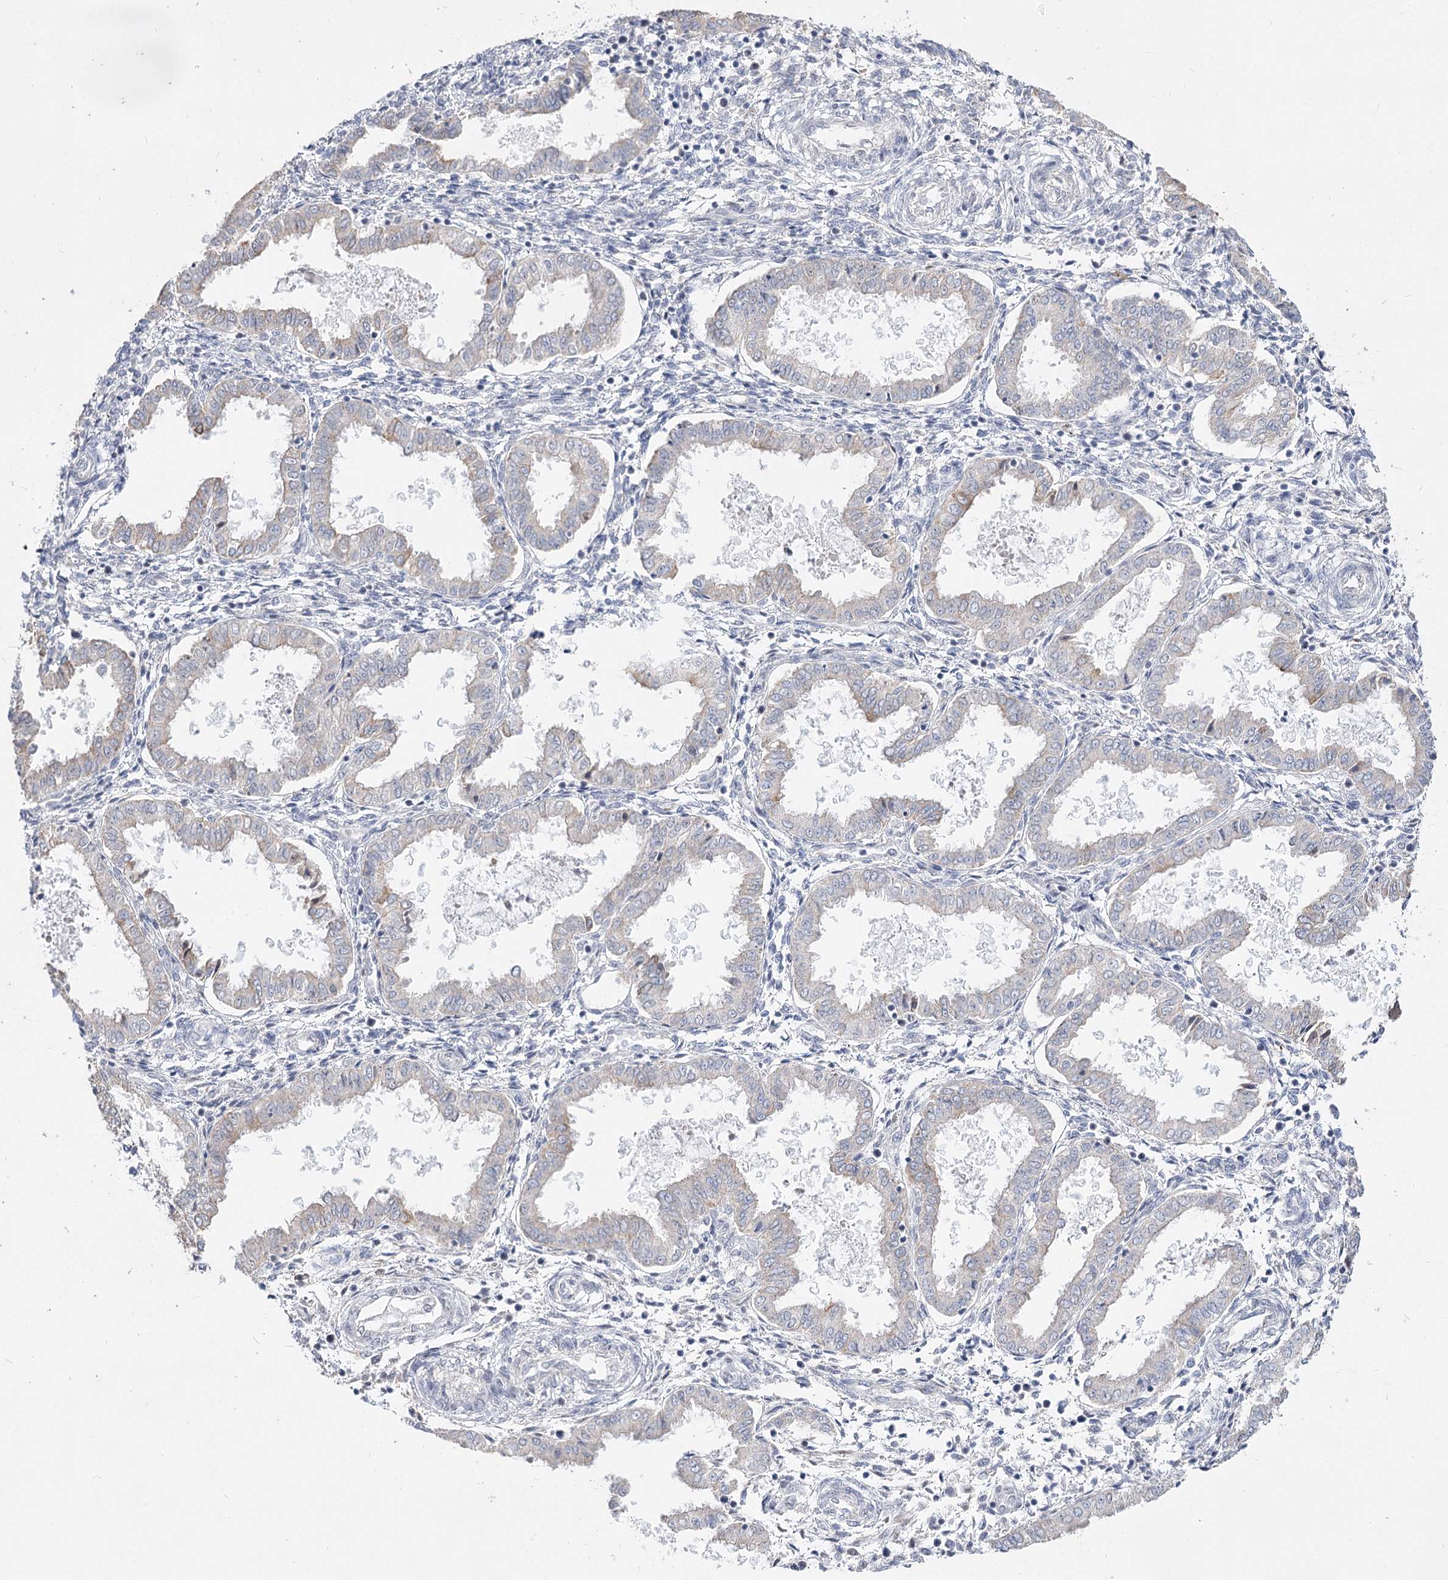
{"staining": {"intensity": "negative", "quantity": "none", "location": "none"}, "tissue": "endometrium", "cell_type": "Cells in endometrial stroma", "image_type": "normal", "snomed": [{"axis": "morphology", "description": "Normal tissue, NOS"}, {"axis": "topography", "description": "Endometrium"}], "caption": "Immunohistochemistry histopathology image of unremarkable human endometrium stained for a protein (brown), which shows no expression in cells in endometrial stroma. The staining was performed using DAB (3,3'-diaminobenzidine) to visualize the protein expression in brown, while the nuclei were stained in blue with hematoxylin (Magnification: 20x).", "gene": "DDX50", "patient": {"sex": "female", "age": 33}}